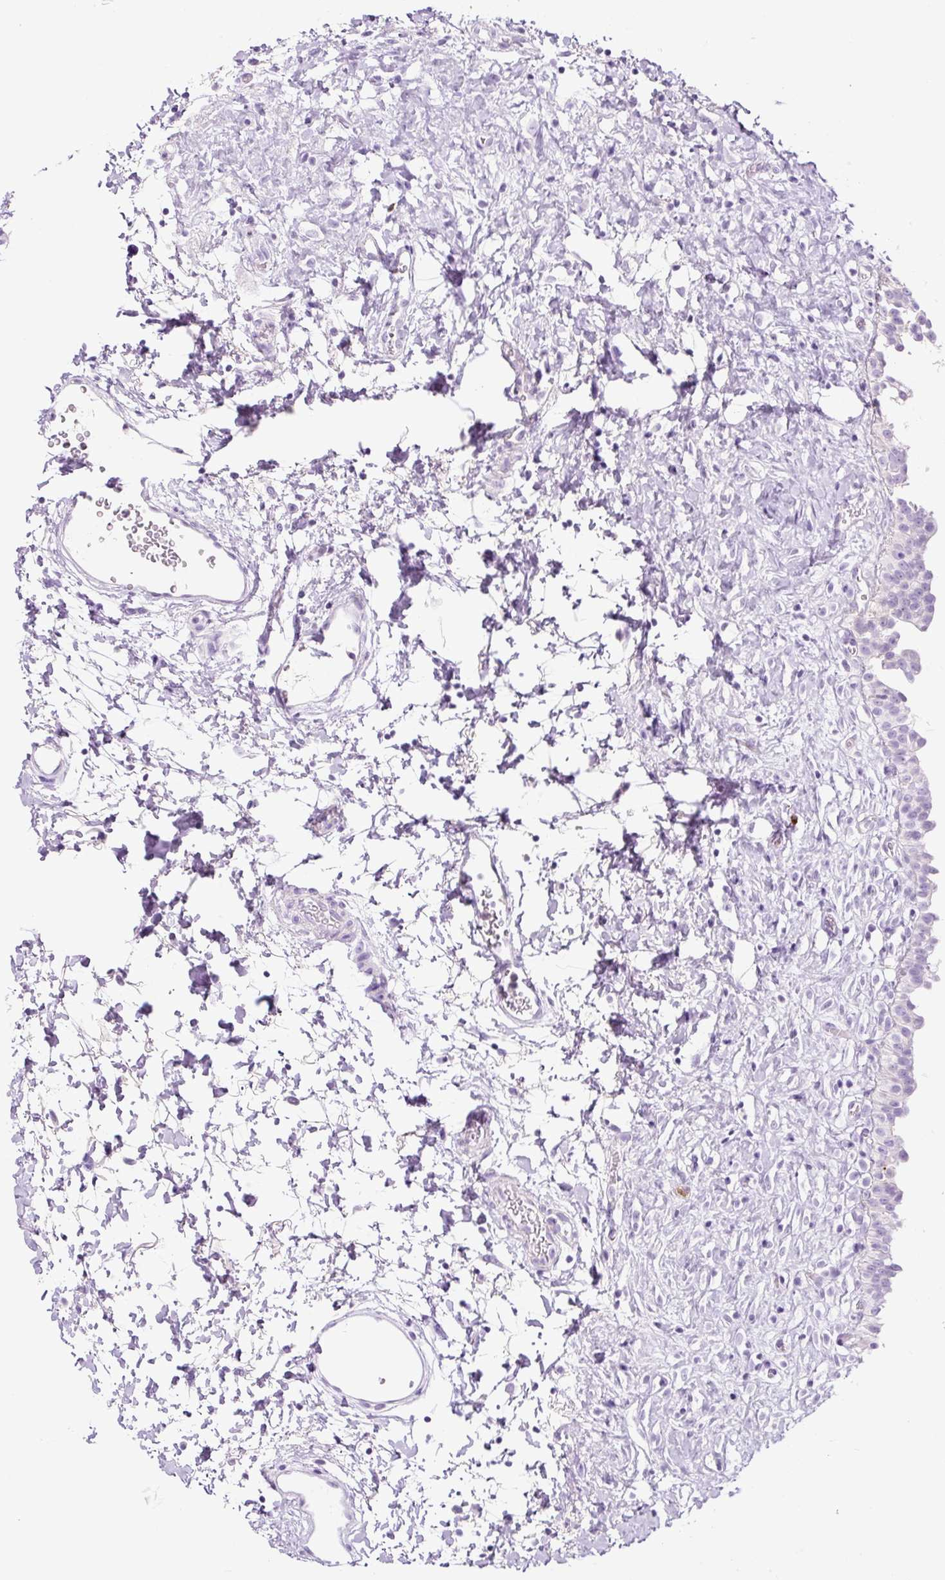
{"staining": {"intensity": "negative", "quantity": "none", "location": "none"}, "tissue": "urinary bladder", "cell_type": "Urothelial cells", "image_type": "normal", "snomed": [{"axis": "morphology", "description": "Normal tissue, NOS"}, {"axis": "topography", "description": "Urinary bladder"}], "caption": "Immunohistochemistry (IHC) histopathology image of unremarkable human urinary bladder stained for a protein (brown), which exhibits no expression in urothelial cells.", "gene": "RNF212B", "patient": {"sex": "male", "age": 51}}